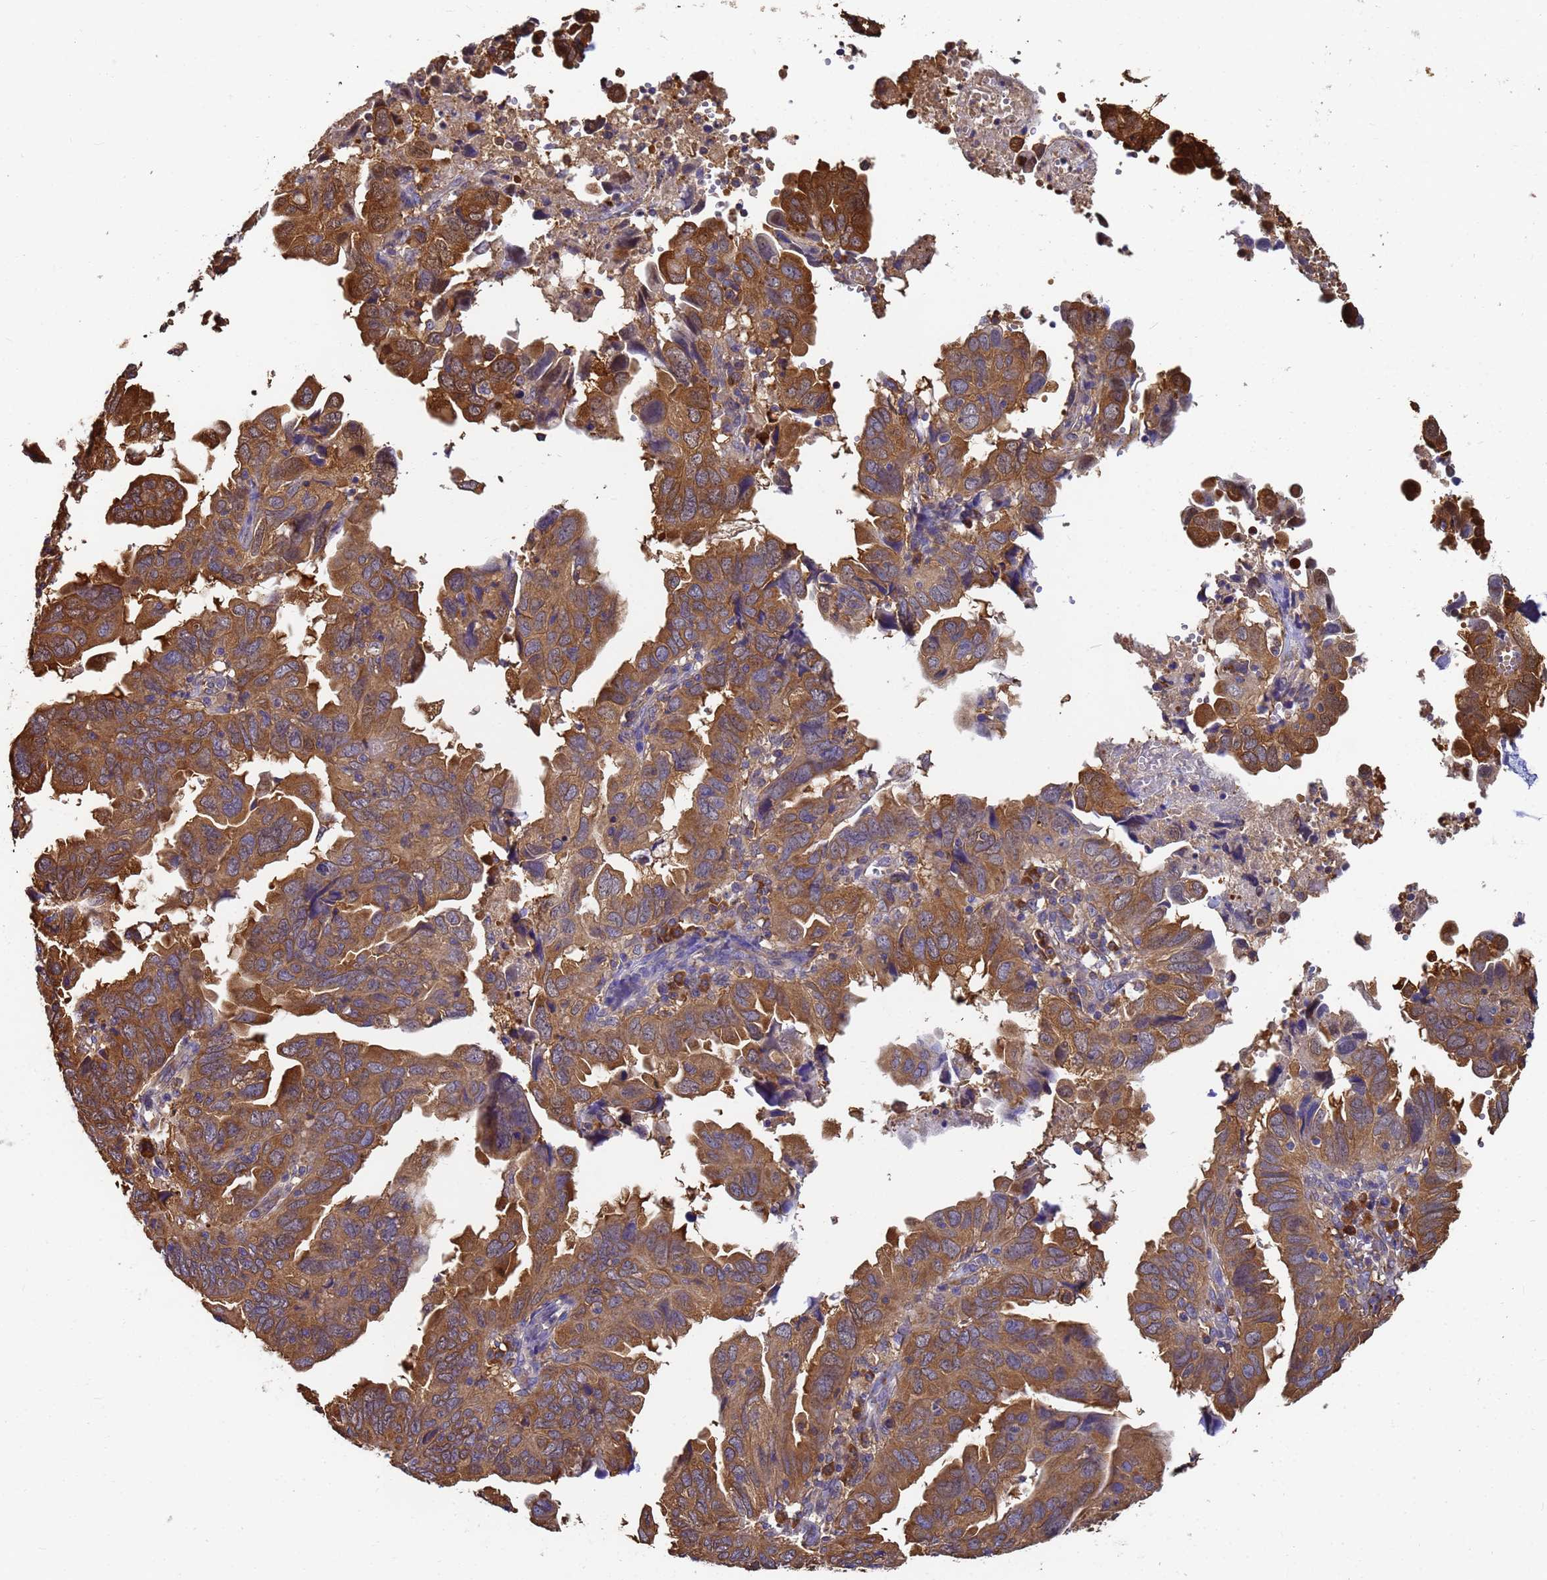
{"staining": {"intensity": "moderate", "quantity": ">75%", "location": "cytoplasmic/membranous"}, "tissue": "endometrial cancer", "cell_type": "Tumor cells", "image_type": "cancer", "snomed": [{"axis": "morphology", "description": "Adenocarcinoma, NOS"}, {"axis": "topography", "description": "Uterus"}], "caption": "IHC histopathology image of neoplastic tissue: human endometrial cancer stained using immunohistochemistry (IHC) shows medium levels of moderate protein expression localized specifically in the cytoplasmic/membranous of tumor cells, appearing as a cytoplasmic/membranous brown color.", "gene": "NME1-NME2", "patient": {"sex": "female", "age": 77}}